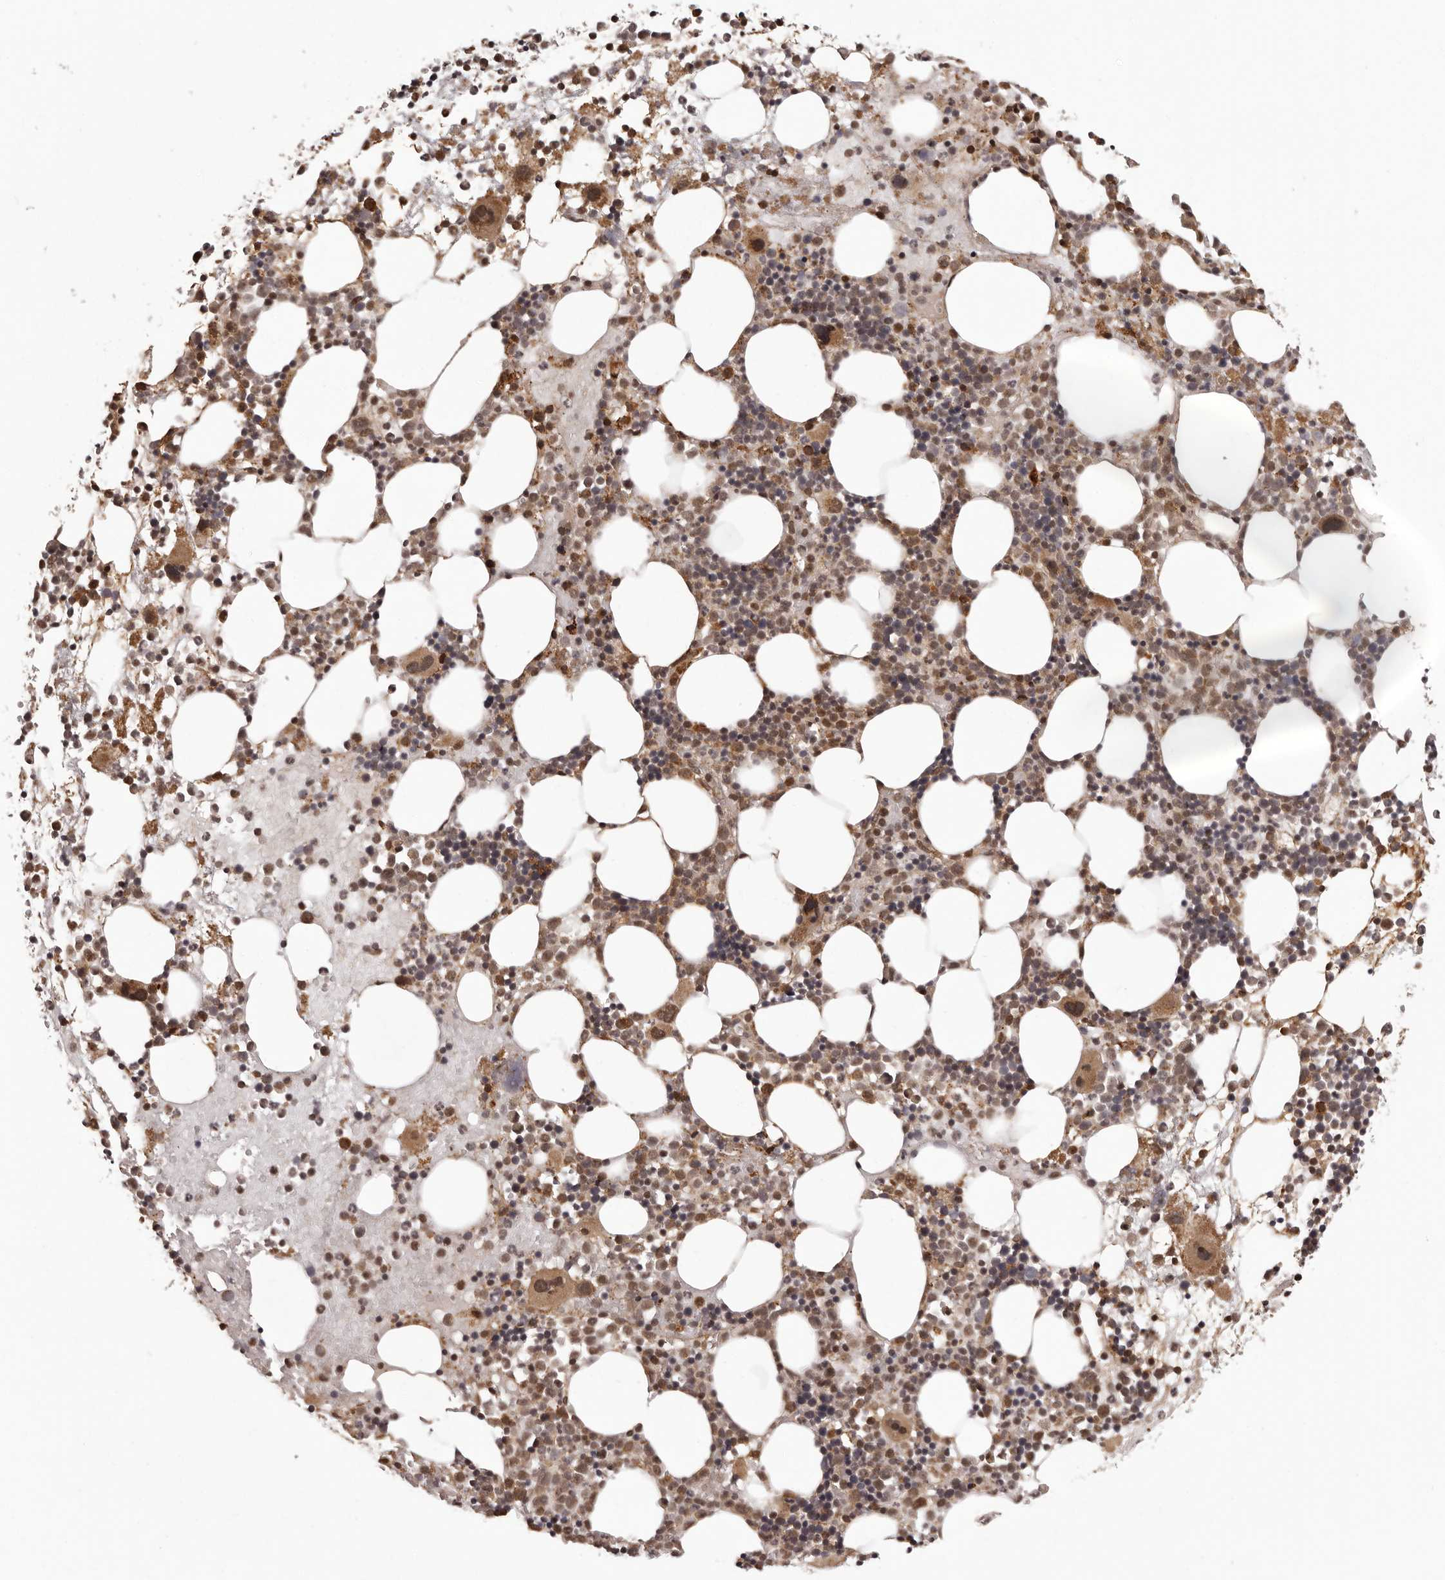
{"staining": {"intensity": "moderate", "quantity": ">75%", "location": "cytoplasmic/membranous,nuclear"}, "tissue": "bone marrow", "cell_type": "Hematopoietic cells", "image_type": "normal", "snomed": [{"axis": "morphology", "description": "Normal tissue, NOS"}, {"axis": "topography", "description": "Bone marrow"}], "caption": "Immunohistochemical staining of benign bone marrow shows >75% levels of moderate cytoplasmic/membranous,nuclear protein expression in approximately >75% of hematopoietic cells. (DAB = brown stain, brightfield microscopy at high magnification).", "gene": "IL32", "patient": {"sex": "female", "age": 57}}